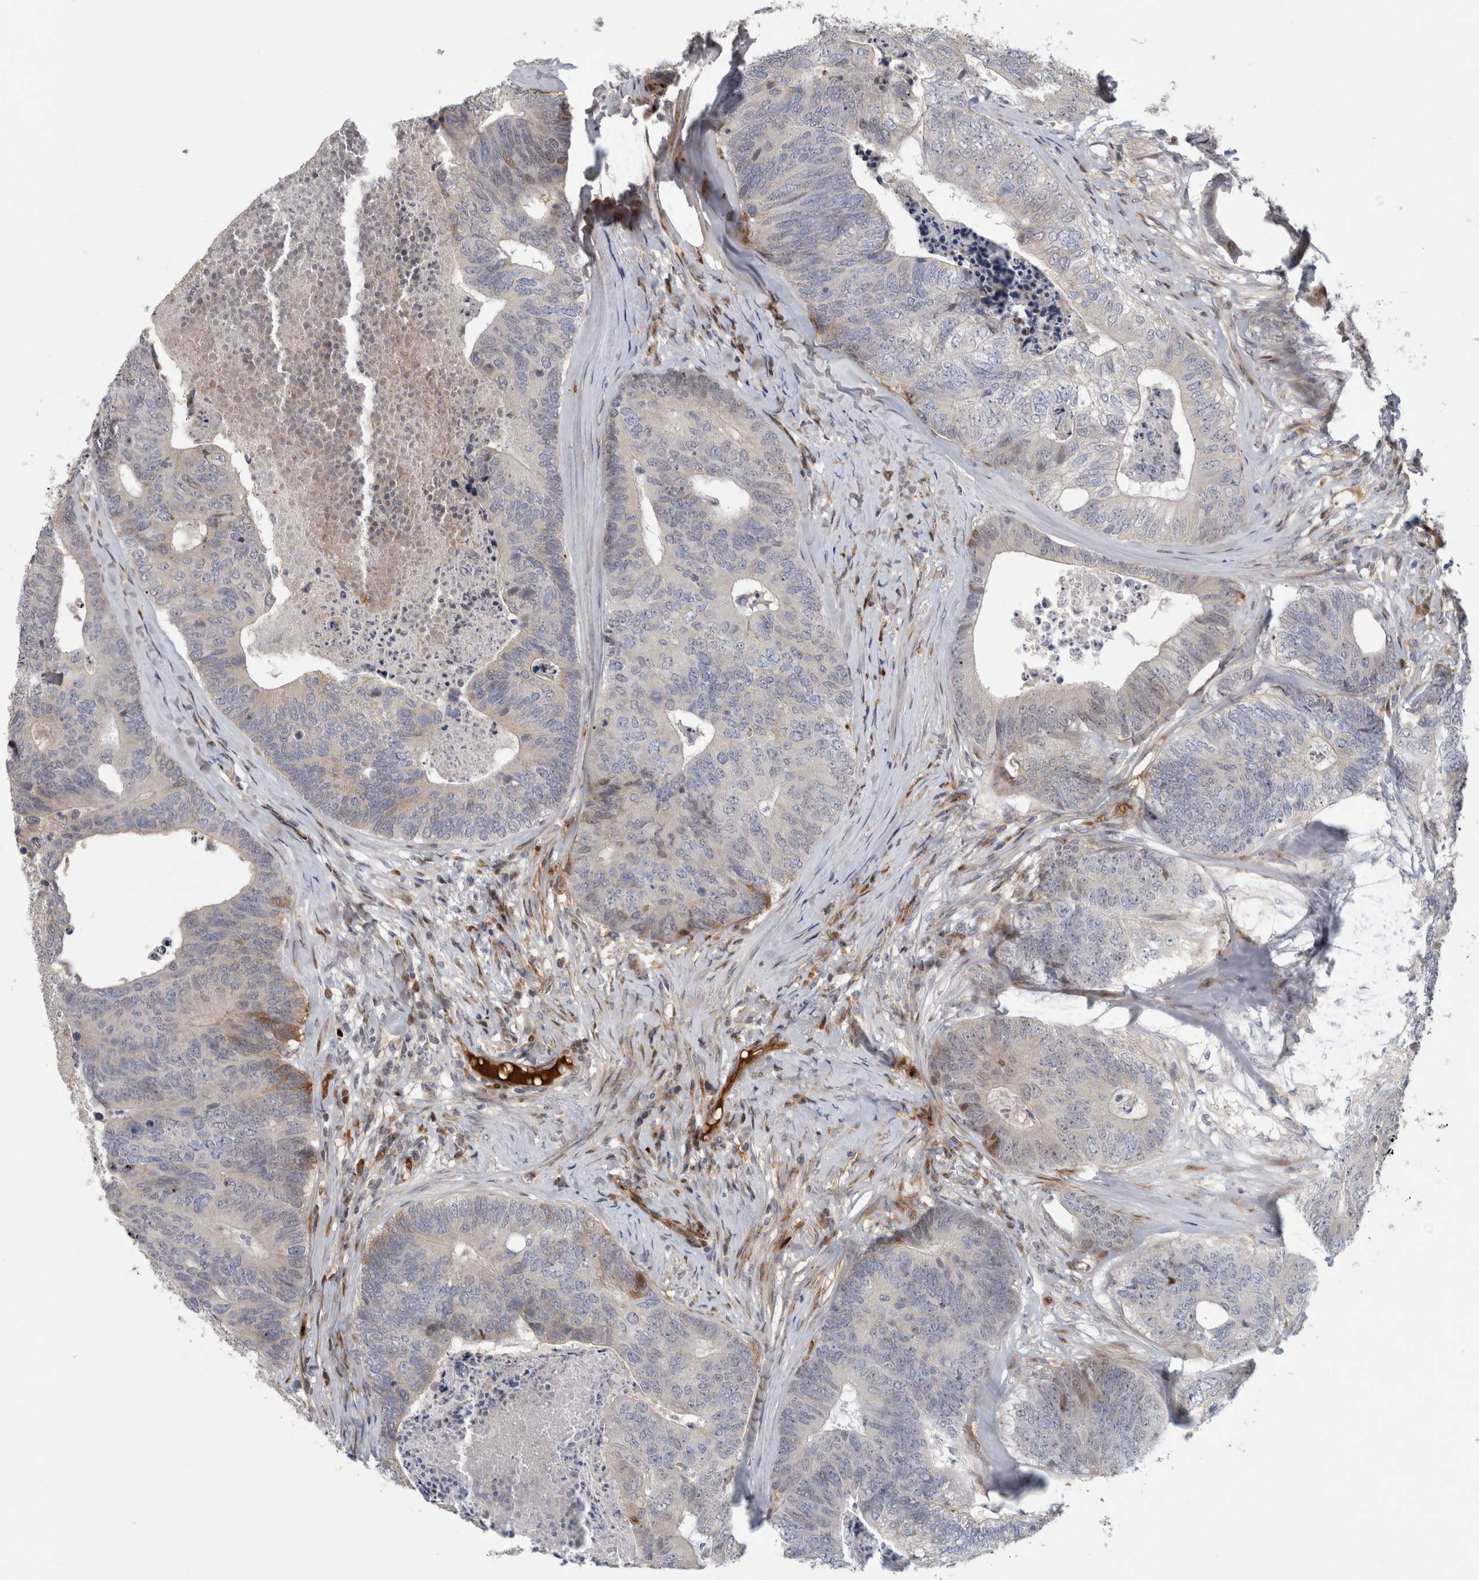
{"staining": {"intensity": "negative", "quantity": "none", "location": "none"}, "tissue": "colorectal cancer", "cell_type": "Tumor cells", "image_type": "cancer", "snomed": [{"axis": "morphology", "description": "Adenocarcinoma, NOS"}, {"axis": "topography", "description": "Colon"}], "caption": "There is no significant positivity in tumor cells of adenocarcinoma (colorectal). Nuclei are stained in blue.", "gene": "RBM48", "patient": {"sex": "female", "age": 67}}